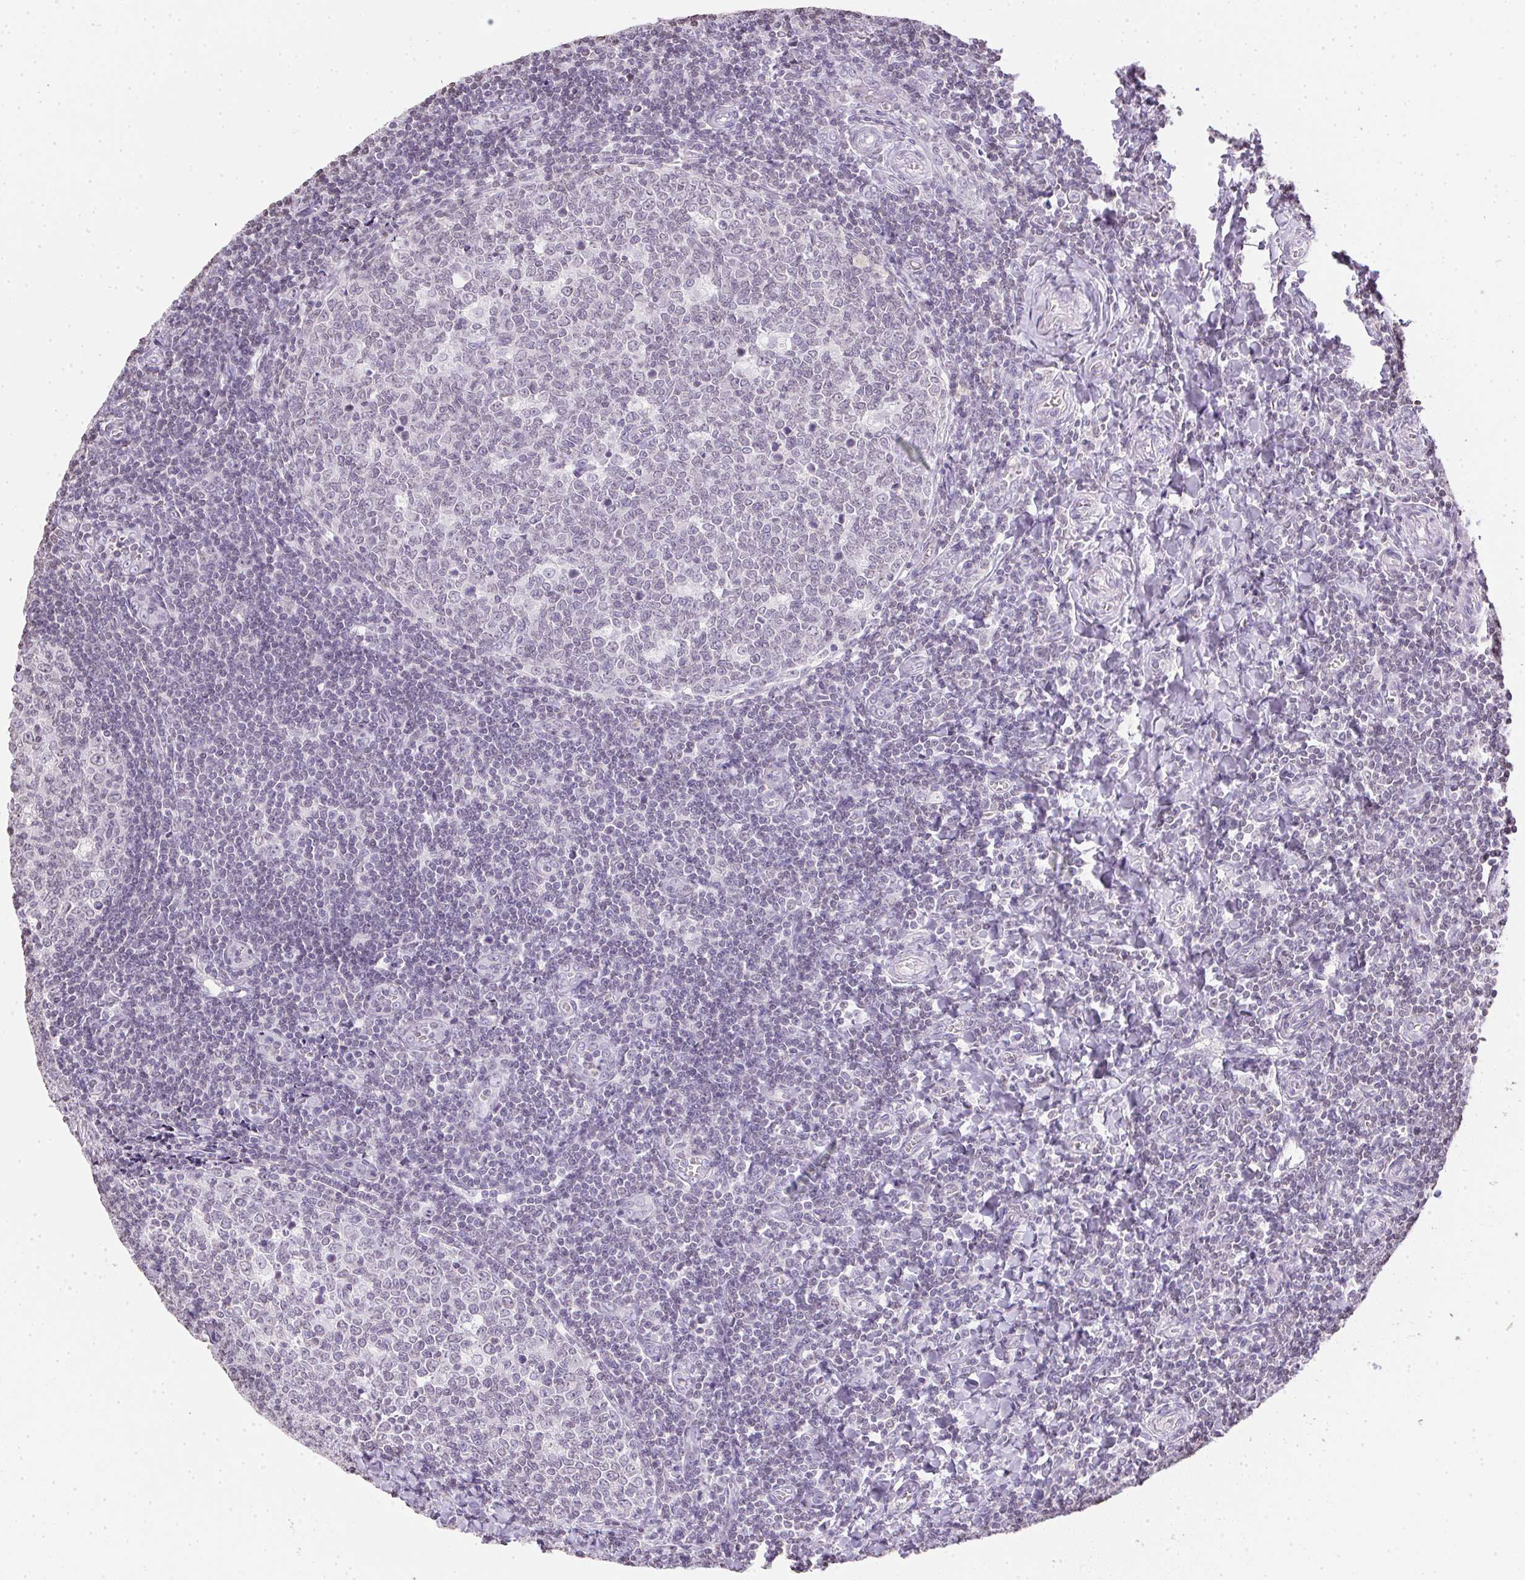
{"staining": {"intensity": "negative", "quantity": "none", "location": "none"}, "tissue": "tonsil", "cell_type": "Germinal center cells", "image_type": "normal", "snomed": [{"axis": "morphology", "description": "Normal tissue, NOS"}, {"axis": "morphology", "description": "Inflammation, NOS"}, {"axis": "topography", "description": "Tonsil"}], "caption": "Image shows no significant protein positivity in germinal center cells of benign tonsil.", "gene": "PRL", "patient": {"sex": "female", "age": 31}}